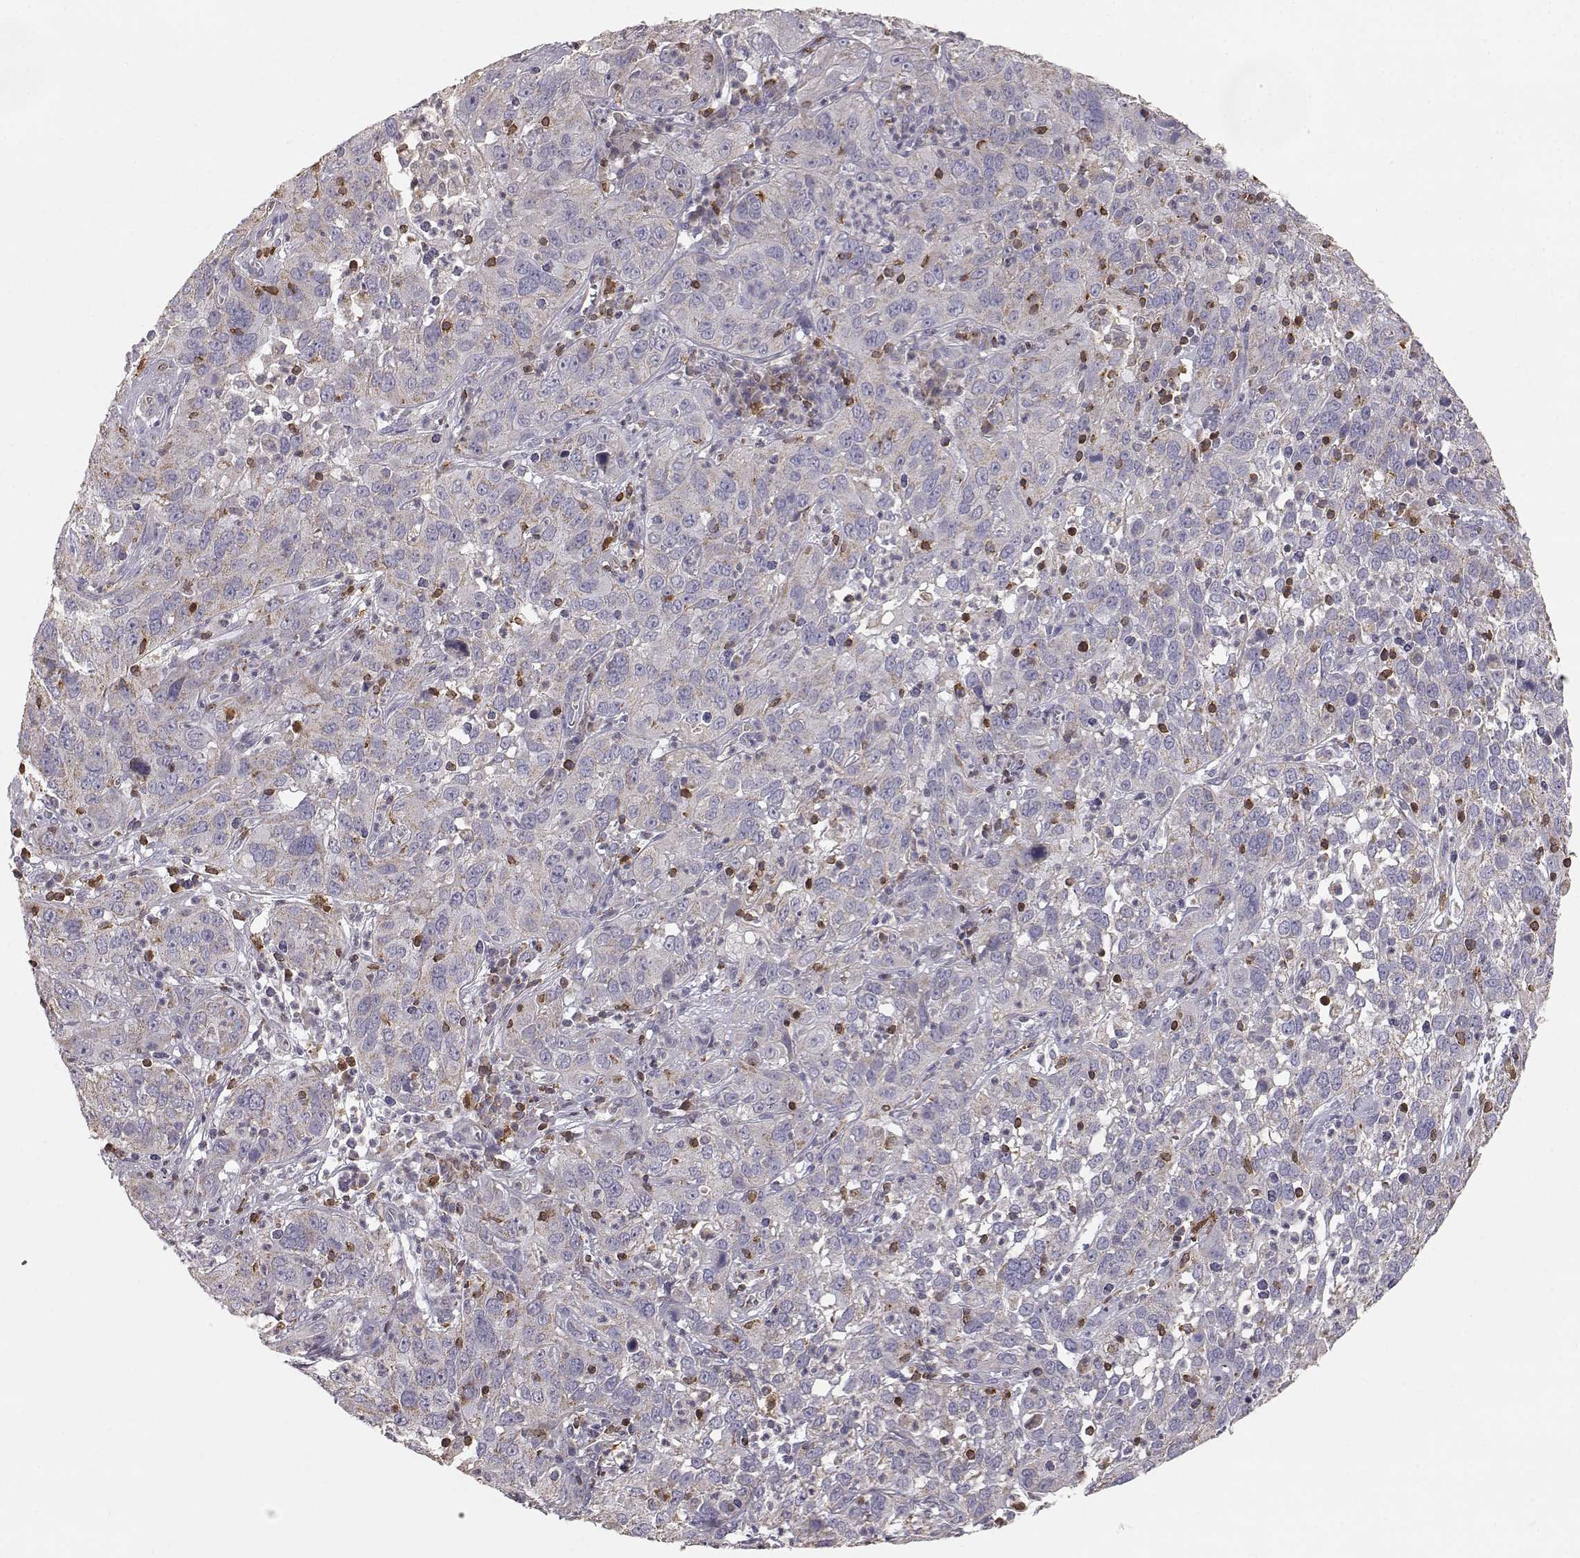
{"staining": {"intensity": "weak", "quantity": ">75%", "location": "cytoplasmic/membranous"}, "tissue": "cervical cancer", "cell_type": "Tumor cells", "image_type": "cancer", "snomed": [{"axis": "morphology", "description": "Squamous cell carcinoma, NOS"}, {"axis": "topography", "description": "Cervix"}], "caption": "Immunohistochemical staining of cervical cancer exhibits weak cytoplasmic/membranous protein staining in approximately >75% of tumor cells.", "gene": "GRAP2", "patient": {"sex": "female", "age": 32}}